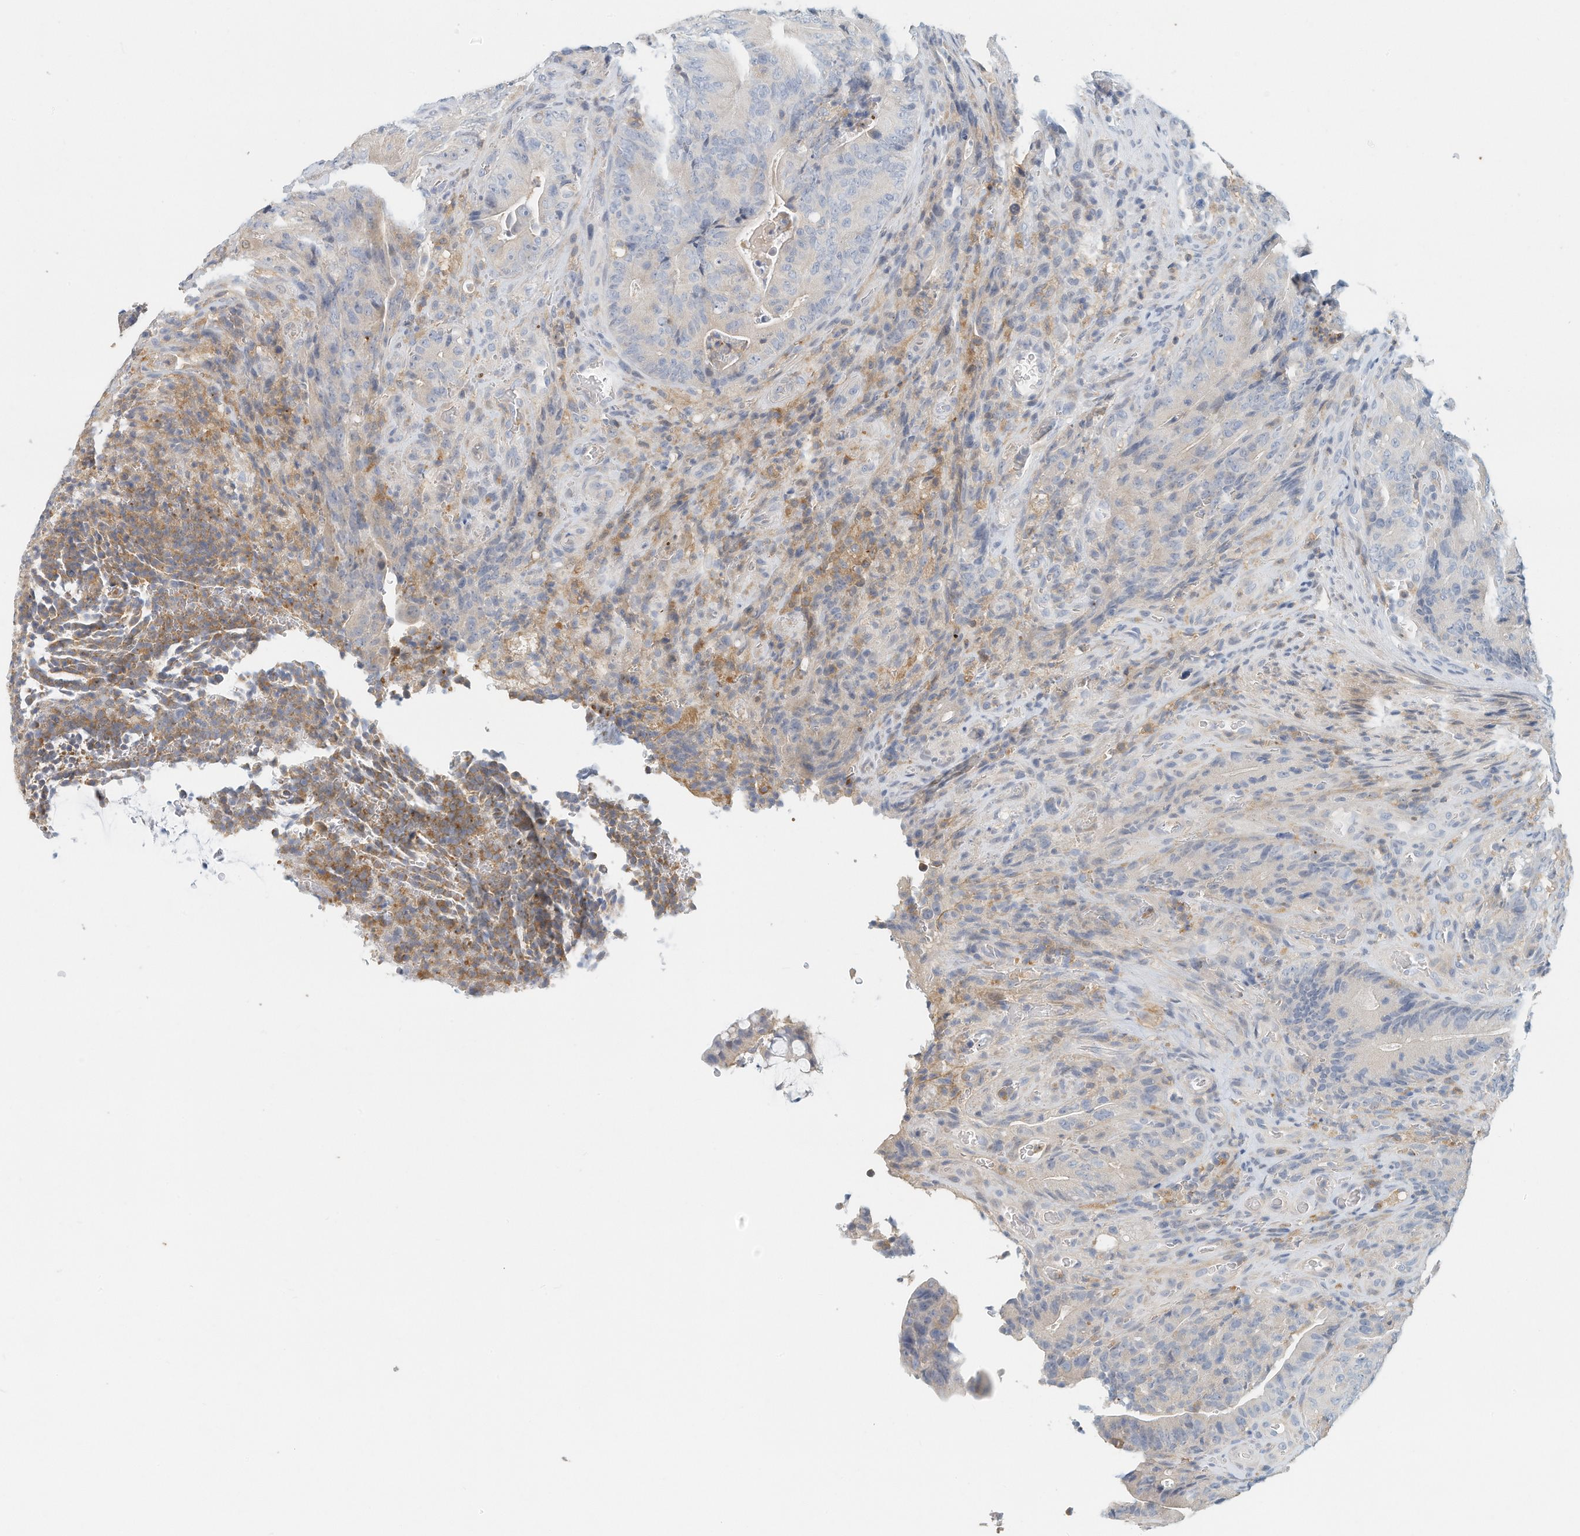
{"staining": {"intensity": "negative", "quantity": "none", "location": "none"}, "tissue": "colorectal cancer", "cell_type": "Tumor cells", "image_type": "cancer", "snomed": [{"axis": "morphology", "description": "Normal tissue, NOS"}, {"axis": "topography", "description": "Colon"}], "caption": "This is an immunohistochemistry image of colorectal cancer. There is no staining in tumor cells.", "gene": "MICAL1", "patient": {"sex": "female", "age": 82}}